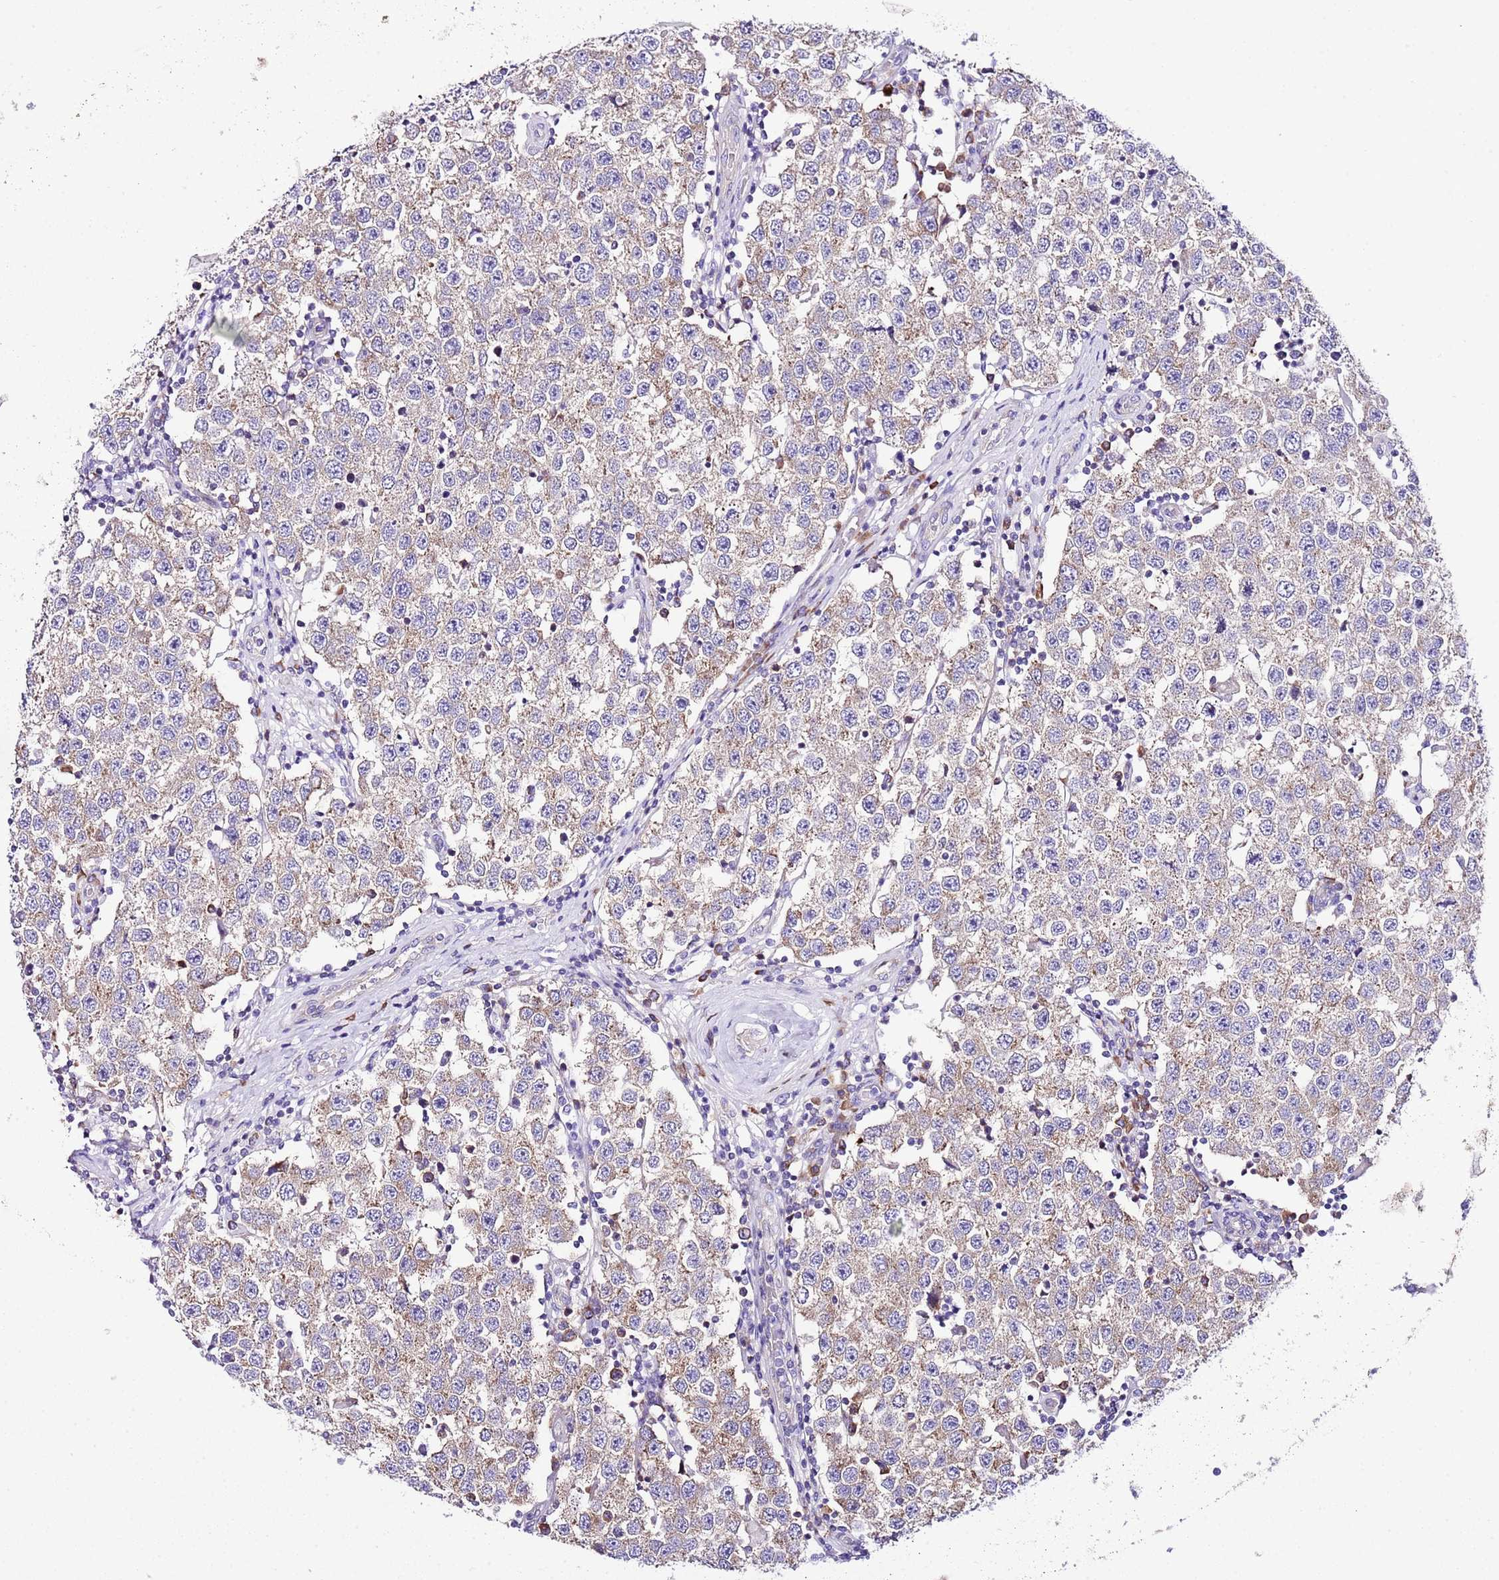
{"staining": {"intensity": "weak", "quantity": ">75%", "location": "cytoplasmic/membranous"}, "tissue": "testis cancer", "cell_type": "Tumor cells", "image_type": "cancer", "snomed": [{"axis": "morphology", "description": "Seminoma, NOS"}, {"axis": "topography", "description": "Testis"}], "caption": "IHC staining of testis seminoma, which reveals low levels of weak cytoplasmic/membranous expression in approximately >75% of tumor cells indicating weak cytoplasmic/membranous protein staining. The staining was performed using DAB (brown) for protein detection and nuclei were counterstained in hematoxylin (blue).", "gene": "RPS10", "patient": {"sex": "male", "age": 34}}